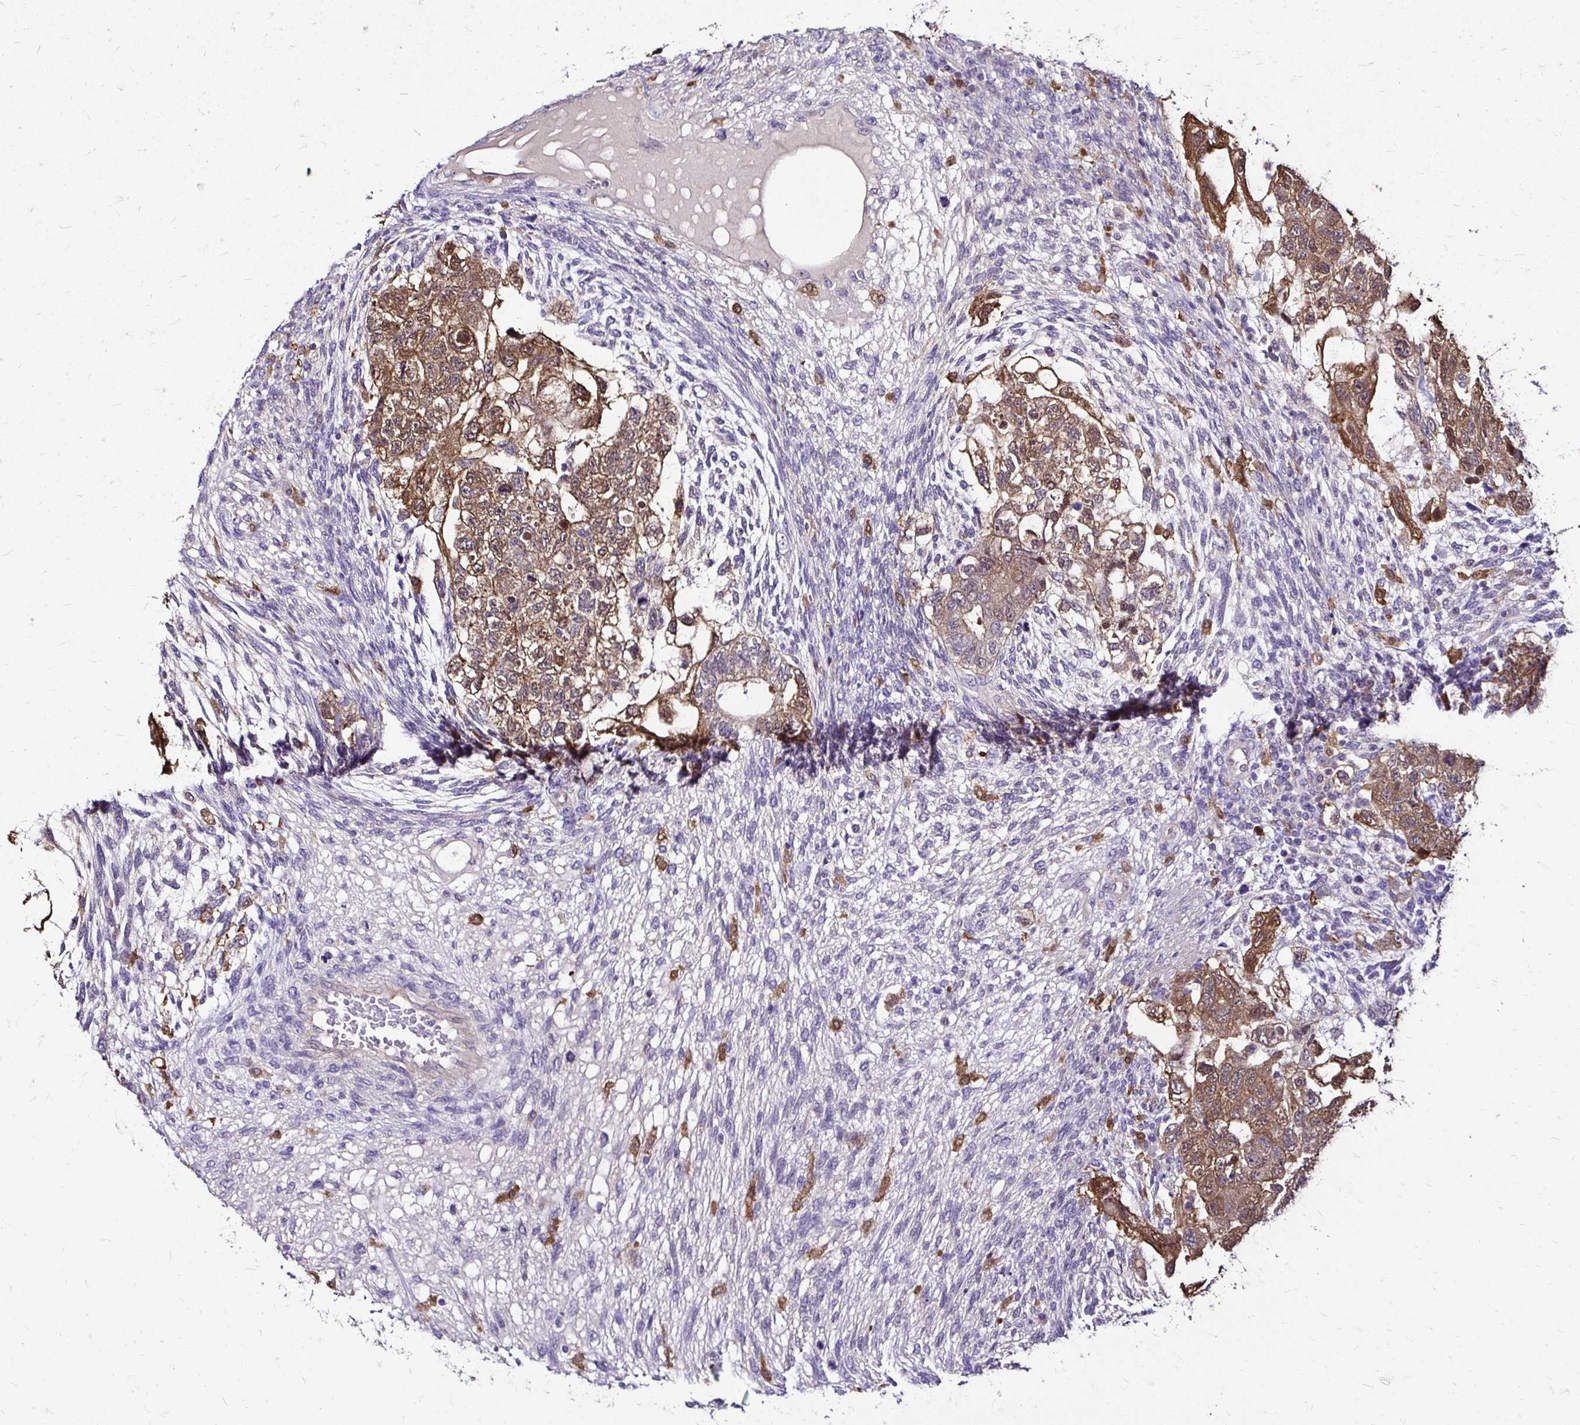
{"staining": {"intensity": "moderate", "quantity": ">75%", "location": "cytoplasmic/membranous,nuclear"}, "tissue": "testis cancer", "cell_type": "Tumor cells", "image_type": "cancer", "snomed": [{"axis": "morphology", "description": "Normal tissue, NOS"}, {"axis": "morphology", "description": "Carcinoma, Embryonal, NOS"}, {"axis": "topography", "description": "Testis"}], "caption": "Brown immunohistochemical staining in testis cancer shows moderate cytoplasmic/membranous and nuclear expression in about >75% of tumor cells. Using DAB (brown) and hematoxylin (blue) stains, captured at high magnification using brightfield microscopy.", "gene": "IDH1", "patient": {"sex": "male", "age": 36}}